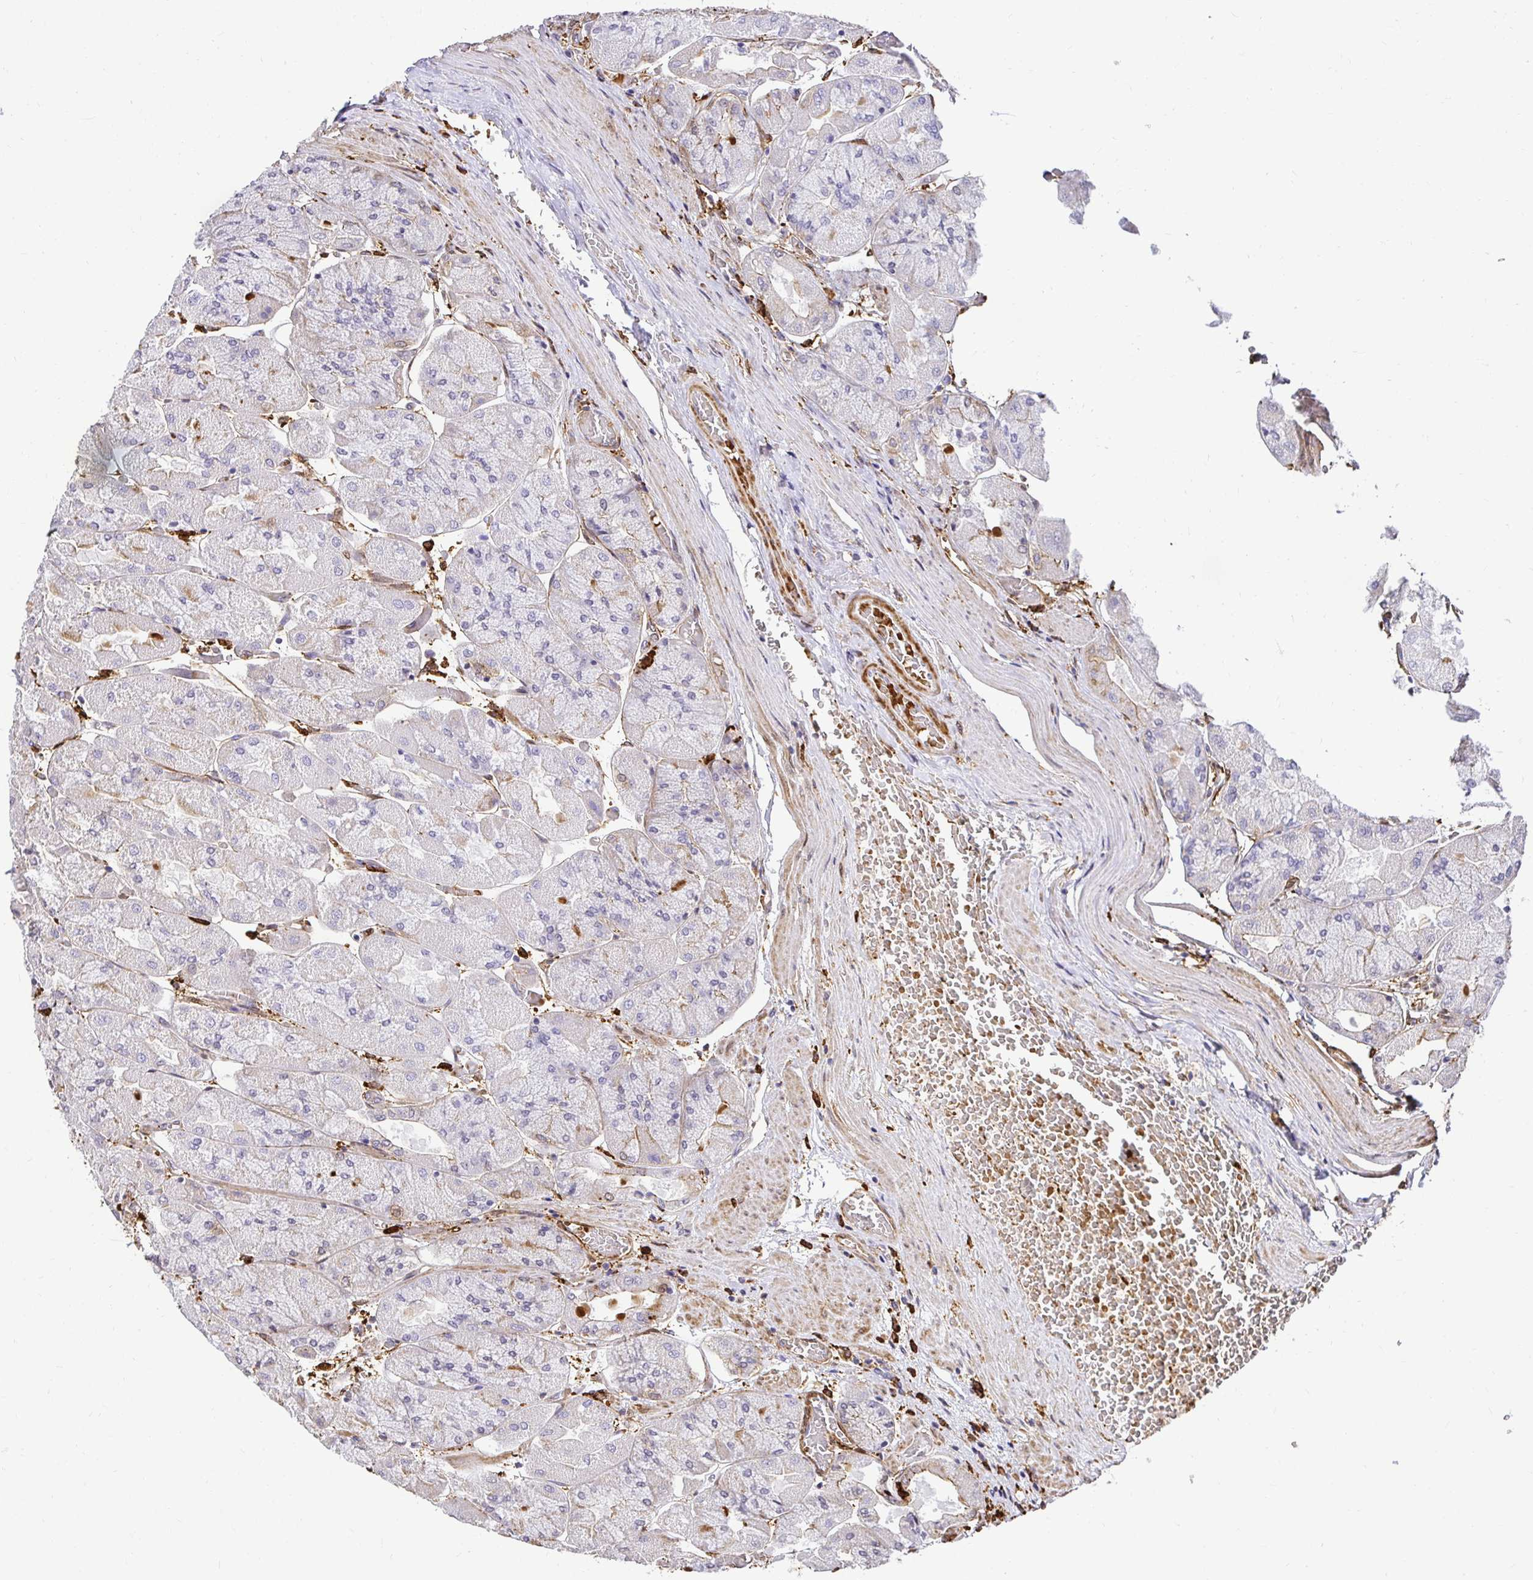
{"staining": {"intensity": "strong", "quantity": "25%-75%", "location": "cytoplasmic/membranous"}, "tissue": "stomach", "cell_type": "Glandular cells", "image_type": "normal", "snomed": [{"axis": "morphology", "description": "Normal tissue, NOS"}, {"axis": "topography", "description": "Stomach"}], "caption": "Glandular cells exhibit high levels of strong cytoplasmic/membranous staining in approximately 25%-75% of cells in normal human stomach. (brown staining indicates protein expression, while blue staining denotes nuclei).", "gene": "GSN", "patient": {"sex": "female", "age": 61}}